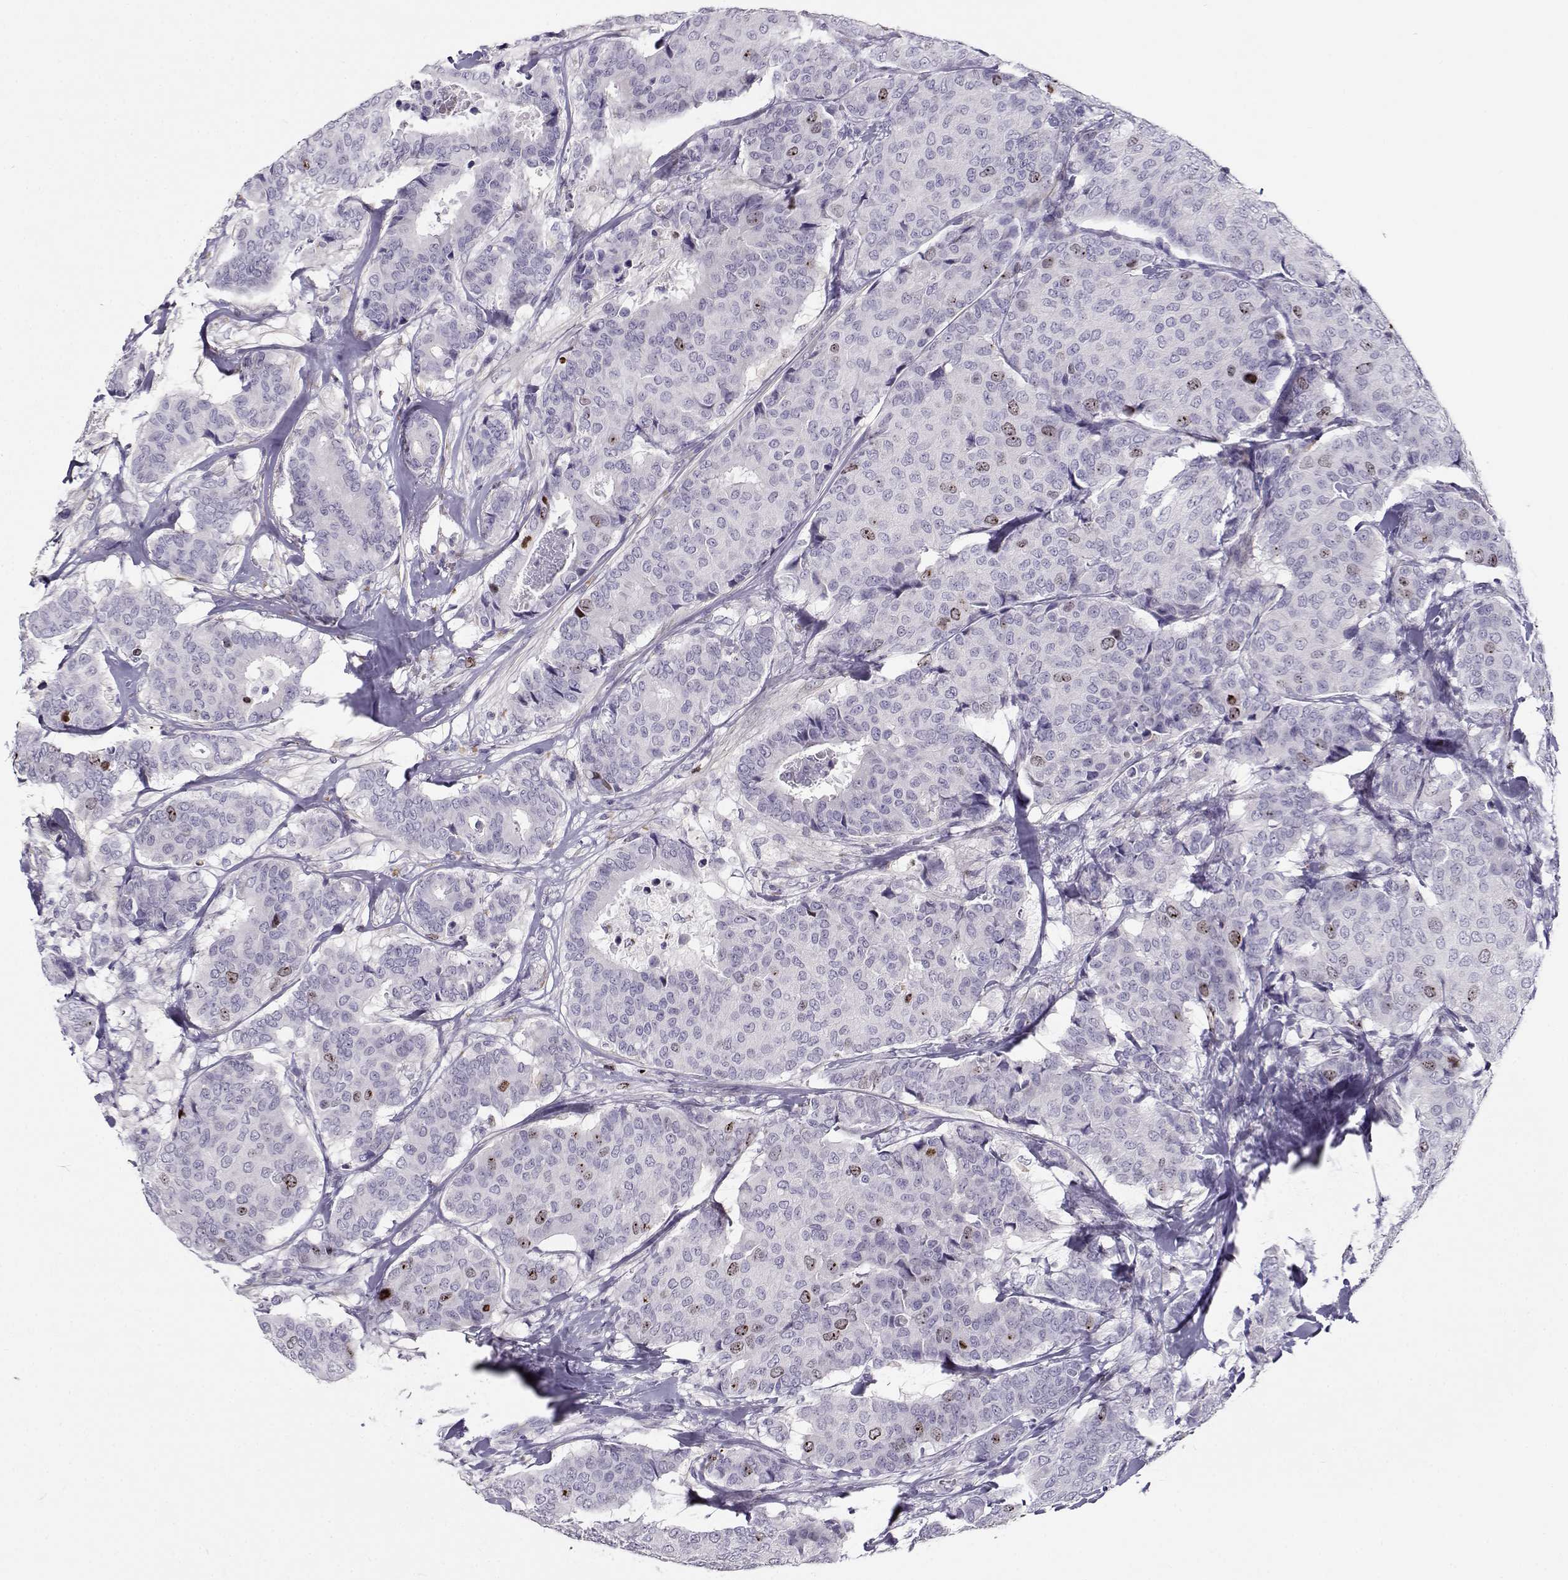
{"staining": {"intensity": "moderate", "quantity": "<25%", "location": "nuclear"}, "tissue": "breast cancer", "cell_type": "Tumor cells", "image_type": "cancer", "snomed": [{"axis": "morphology", "description": "Duct carcinoma"}, {"axis": "topography", "description": "Breast"}], "caption": "Immunohistochemical staining of breast cancer (infiltrating ductal carcinoma) demonstrates low levels of moderate nuclear staining in approximately <25% of tumor cells. Using DAB (3,3'-diaminobenzidine) (brown) and hematoxylin (blue) stains, captured at high magnification using brightfield microscopy.", "gene": "NPW", "patient": {"sex": "female", "age": 75}}